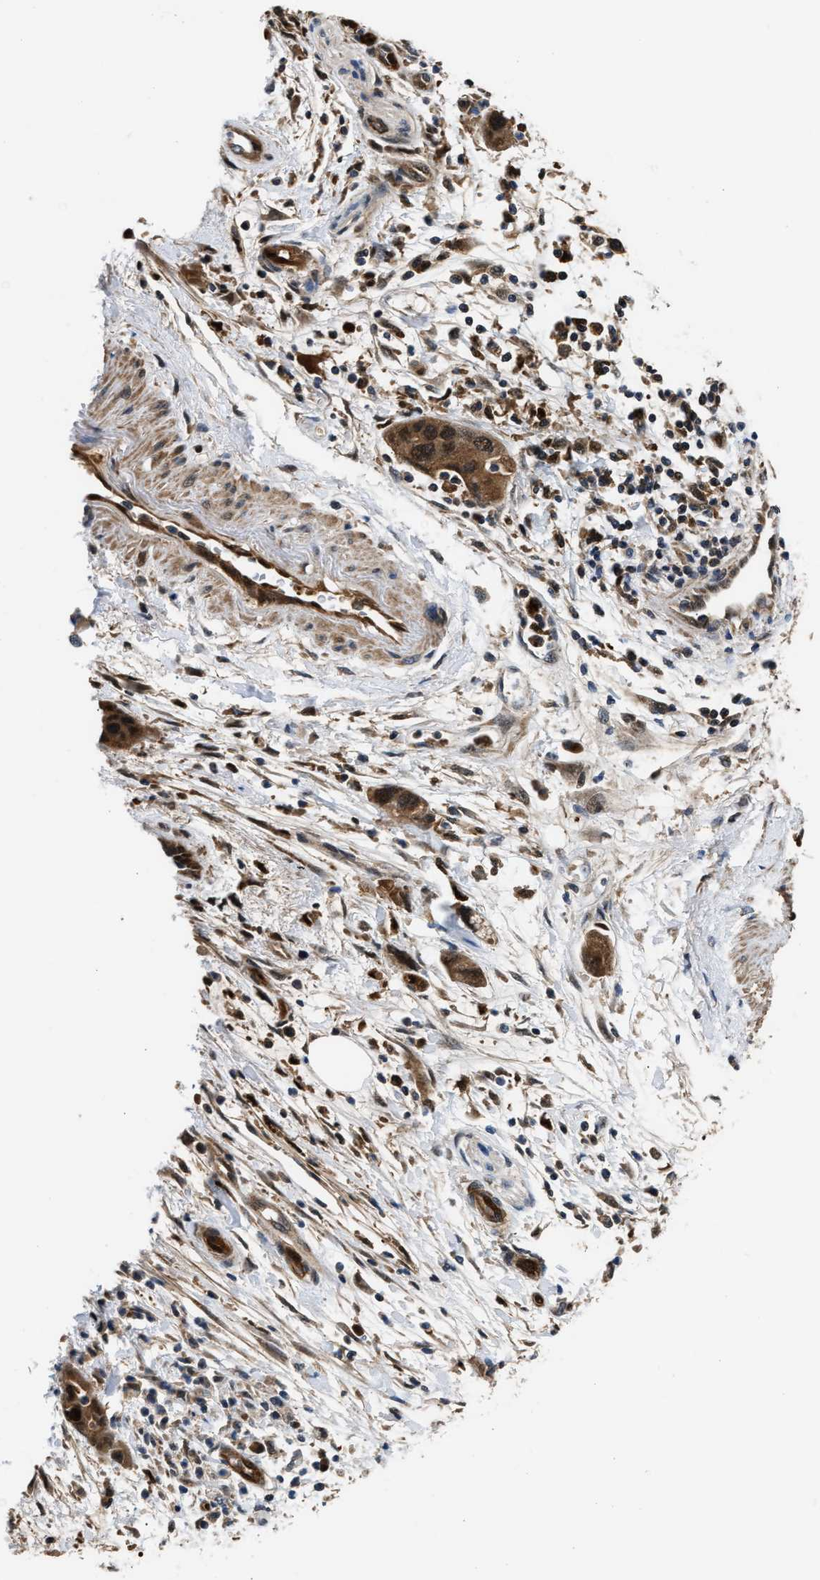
{"staining": {"intensity": "moderate", "quantity": ">75%", "location": "cytoplasmic/membranous,nuclear"}, "tissue": "pancreatic cancer", "cell_type": "Tumor cells", "image_type": "cancer", "snomed": [{"axis": "morphology", "description": "Normal tissue, NOS"}, {"axis": "morphology", "description": "Adenocarcinoma, NOS"}, {"axis": "topography", "description": "Pancreas"}], "caption": "Pancreatic adenocarcinoma stained with immunohistochemistry (IHC) demonstrates moderate cytoplasmic/membranous and nuclear expression in approximately >75% of tumor cells. Using DAB (3,3'-diaminobenzidine) (brown) and hematoxylin (blue) stains, captured at high magnification using brightfield microscopy.", "gene": "PPA1", "patient": {"sex": "female", "age": 71}}